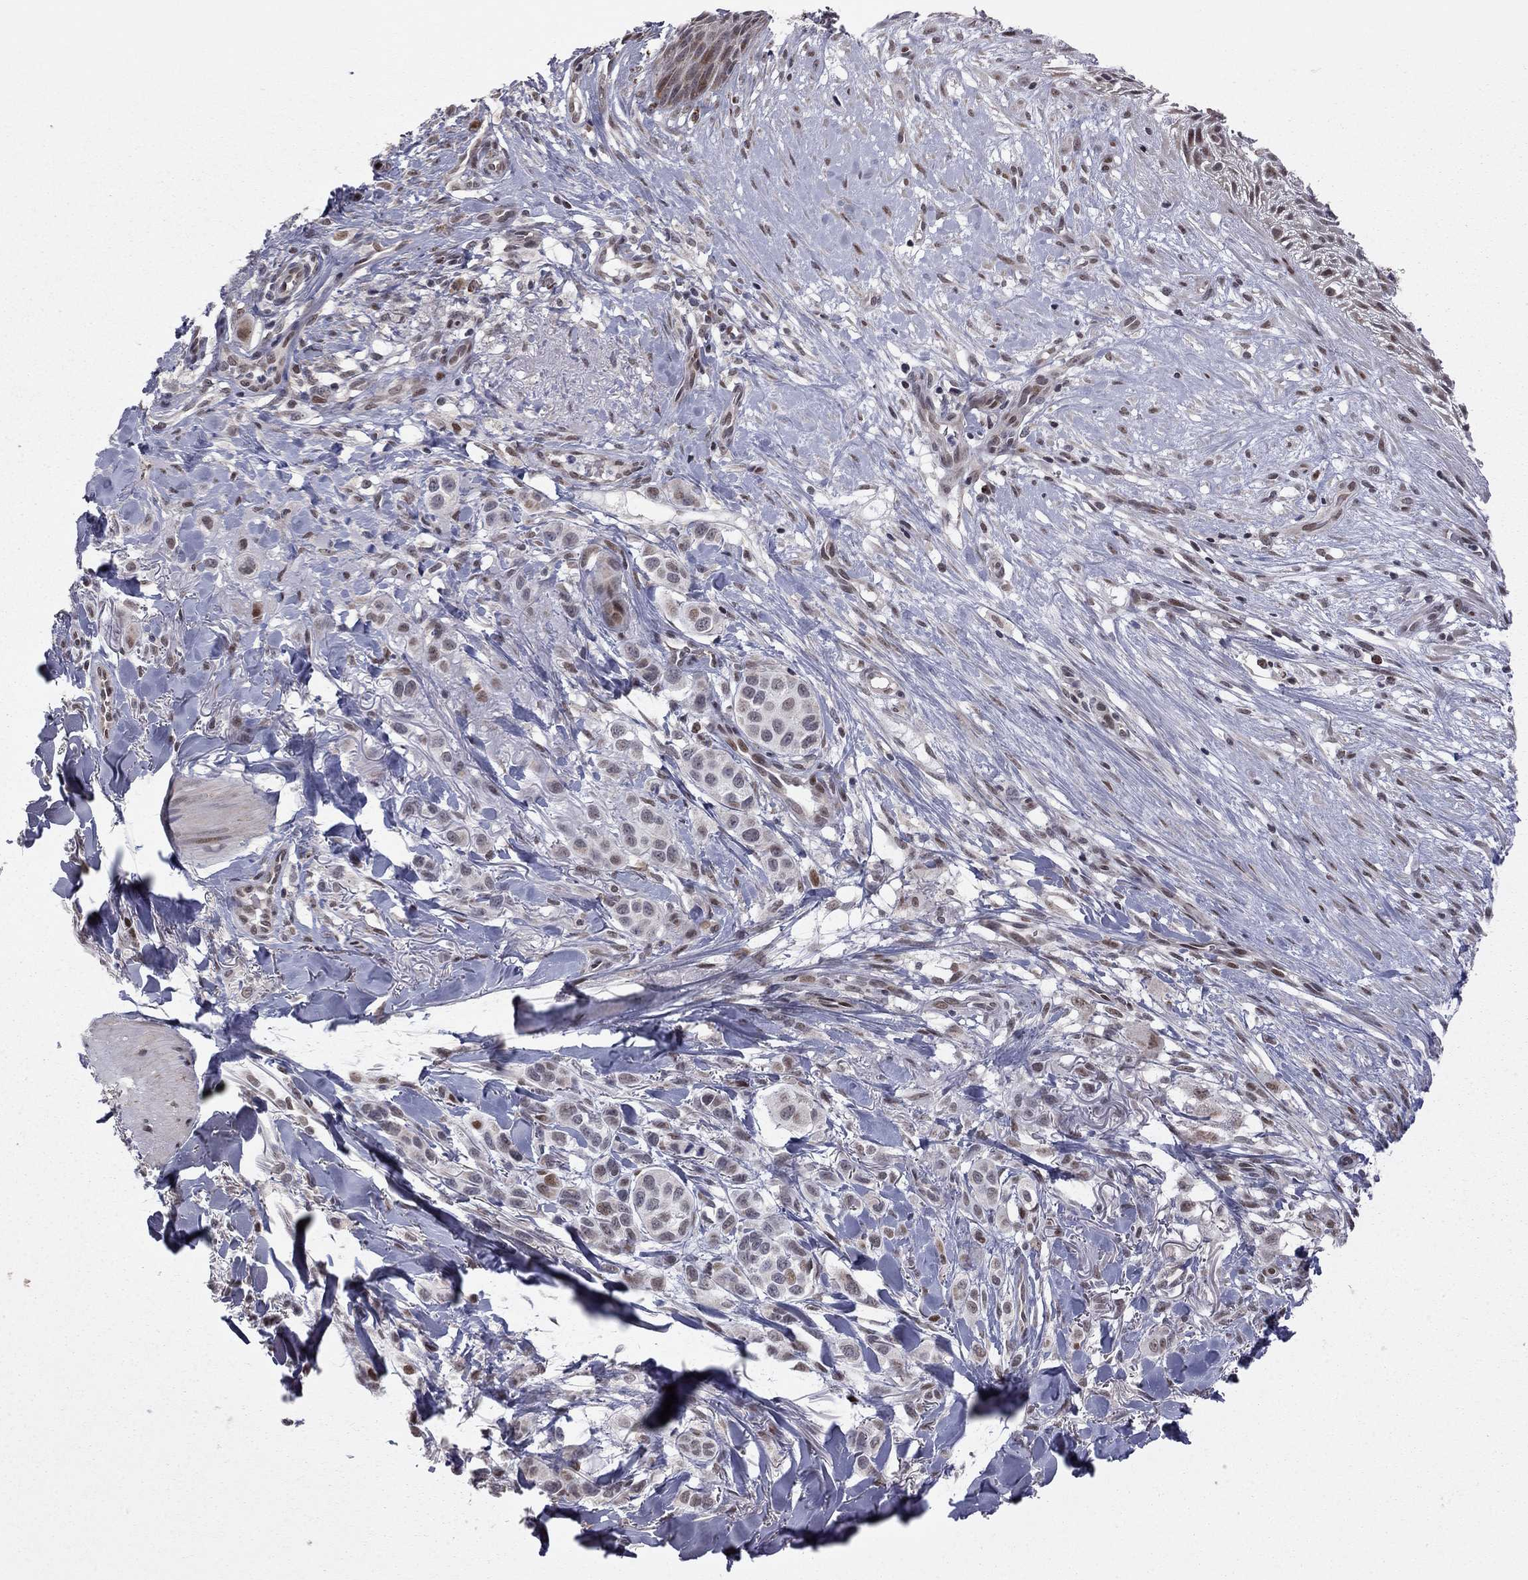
{"staining": {"intensity": "weak", "quantity": "<25%", "location": "nuclear"}, "tissue": "melanoma", "cell_type": "Tumor cells", "image_type": "cancer", "snomed": [{"axis": "morphology", "description": "Malignant melanoma, NOS"}, {"axis": "topography", "description": "Skin"}], "caption": "An image of human melanoma is negative for staining in tumor cells.", "gene": "MC3R", "patient": {"sex": "male", "age": 57}}